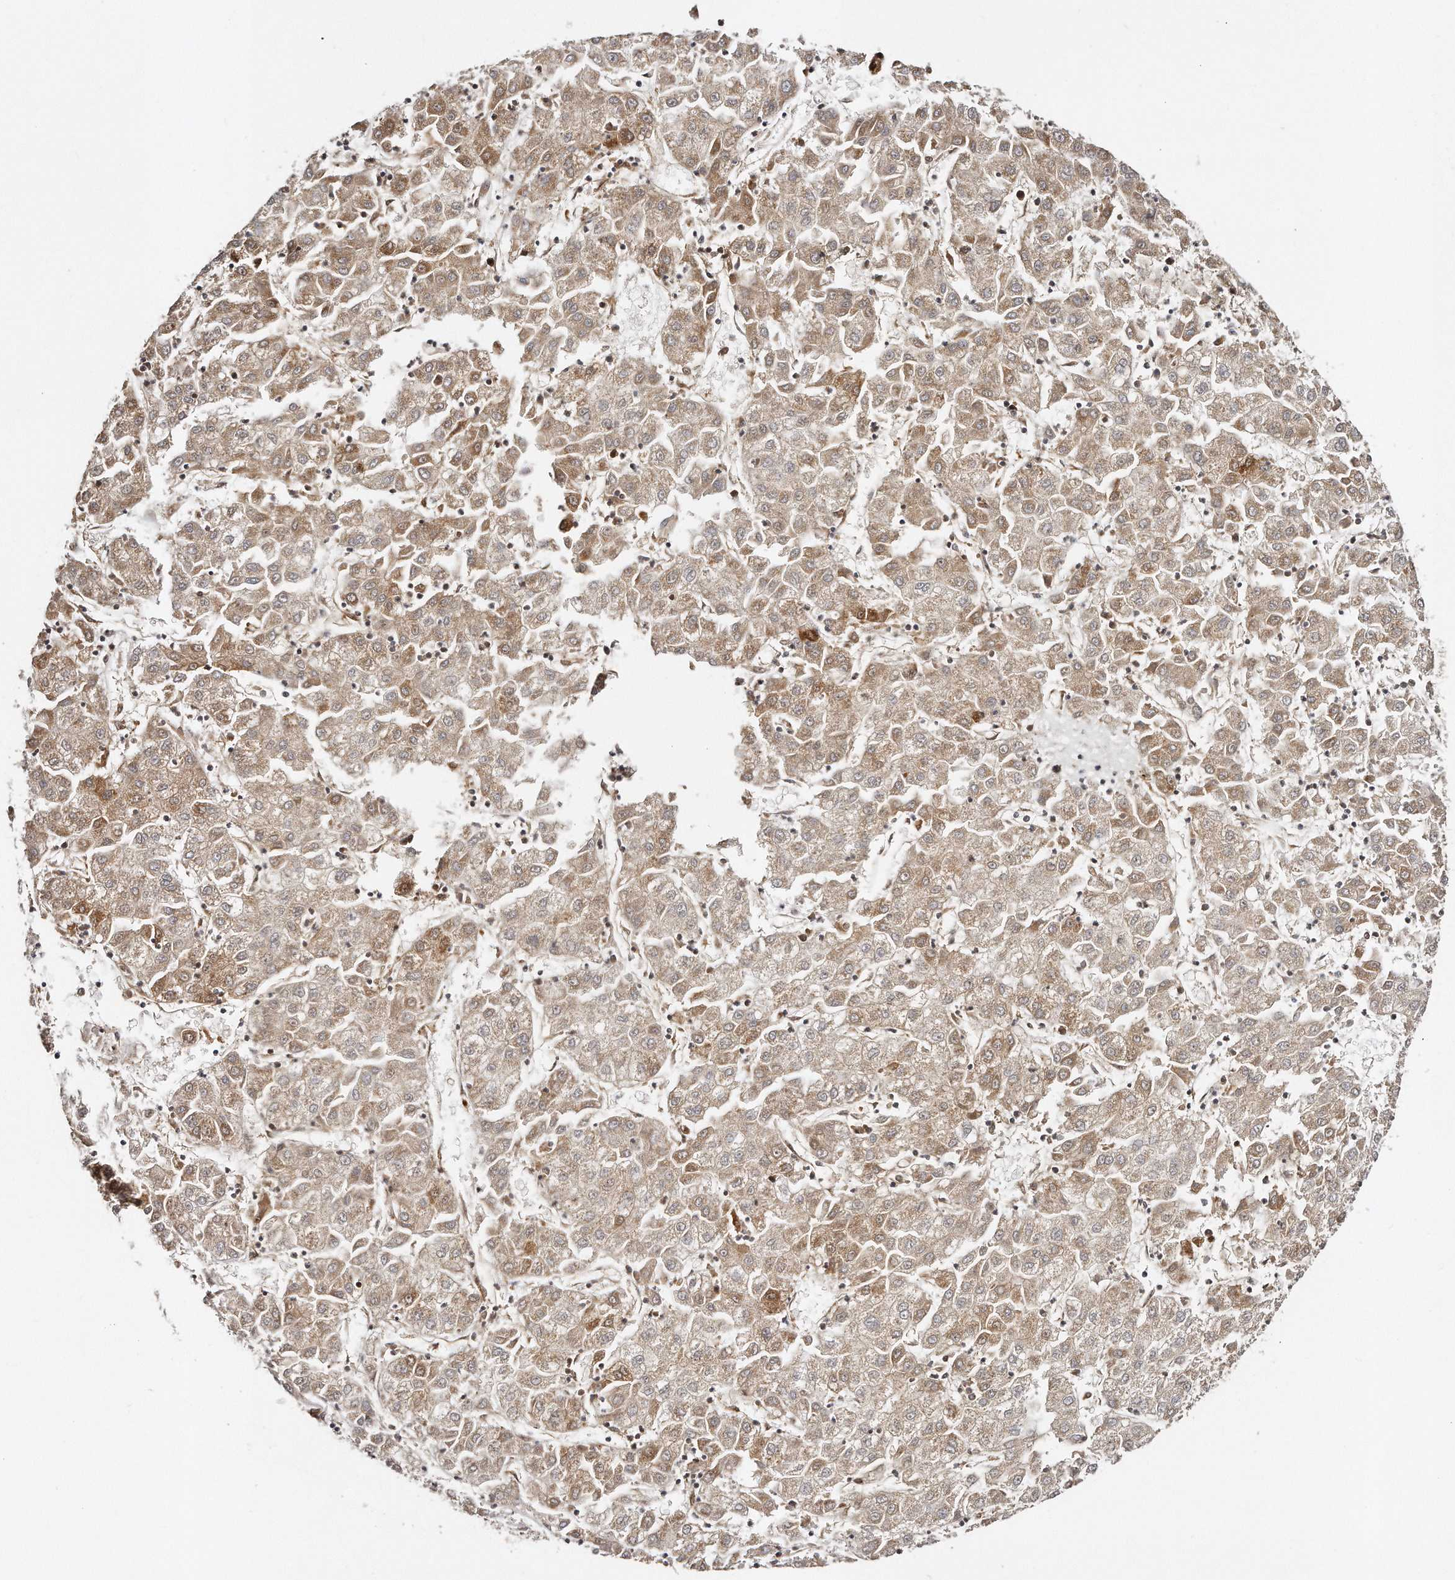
{"staining": {"intensity": "weak", "quantity": ">75%", "location": "cytoplasmic/membranous"}, "tissue": "liver cancer", "cell_type": "Tumor cells", "image_type": "cancer", "snomed": [{"axis": "morphology", "description": "Carcinoma, Hepatocellular, NOS"}, {"axis": "topography", "description": "Liver"}], "caption": "Liver cancer stained for a protein reveals weak cytoplasmic/membranous positivity in tumor cells. The protein is shown in brown color, while the nuclei are stained blue.", "gene": "GBP4", "patient": {"sex": "male", "age": 72}}